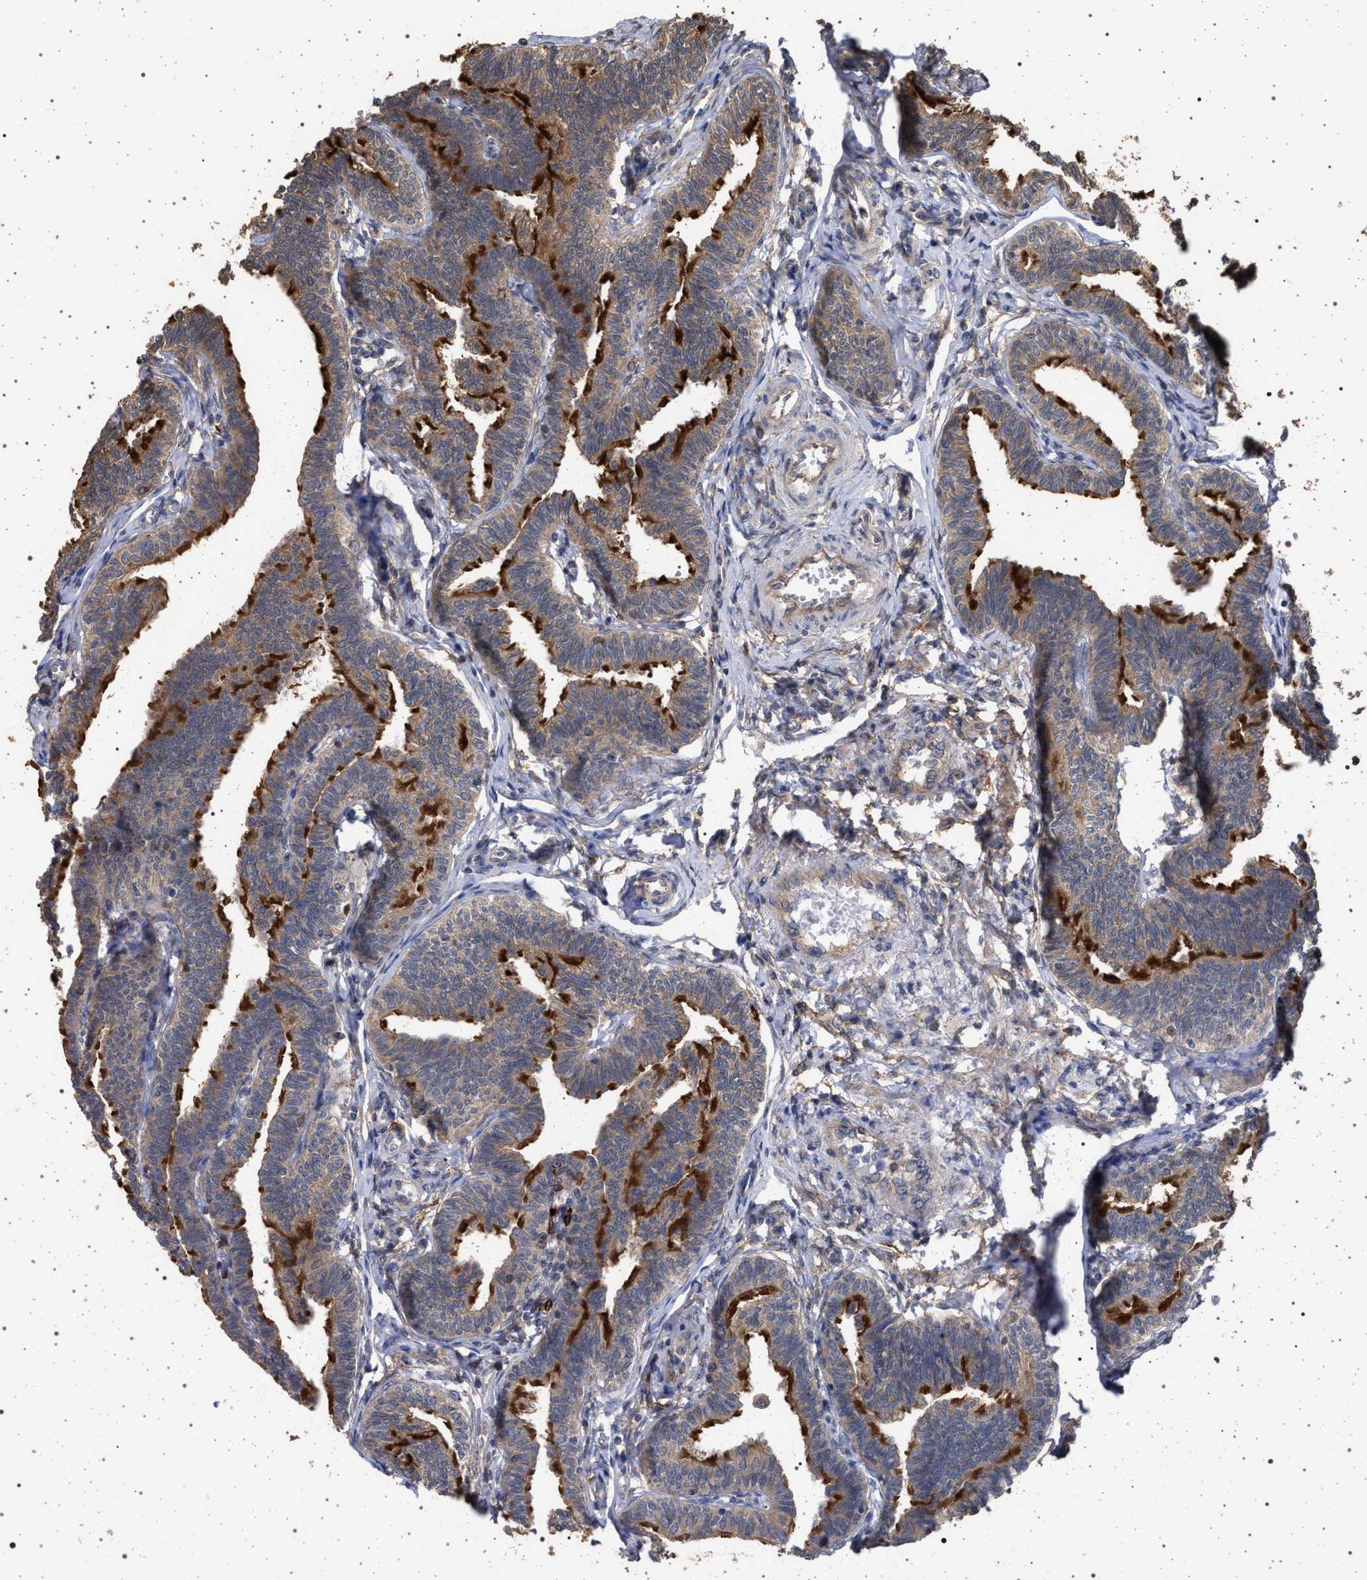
{"staining": {"intensity": "moderate", "quantity": ">75%", "location": "cytoplasmic/membranous"}, "tissue": "fallopian tube", "cell_type": "Glandular cells", "image_type": "normal", "snomed": [{"axis": "morphology", "description": "Normal tissue, NOS"}, {"axis": "topography", "description": "Fallopian tube"}, {"axis": "topography", "description": "Ovary"}], "caption": "Protein analysis of benign fallopian tube shows moderate cytoplasmic/membranous expression in approximately >75% of glandular cells. (Brightfield microscopy of DAB IHC at high magnification).", "gene": "IFT20", "patient": {"sex": "female", "age": 23}}